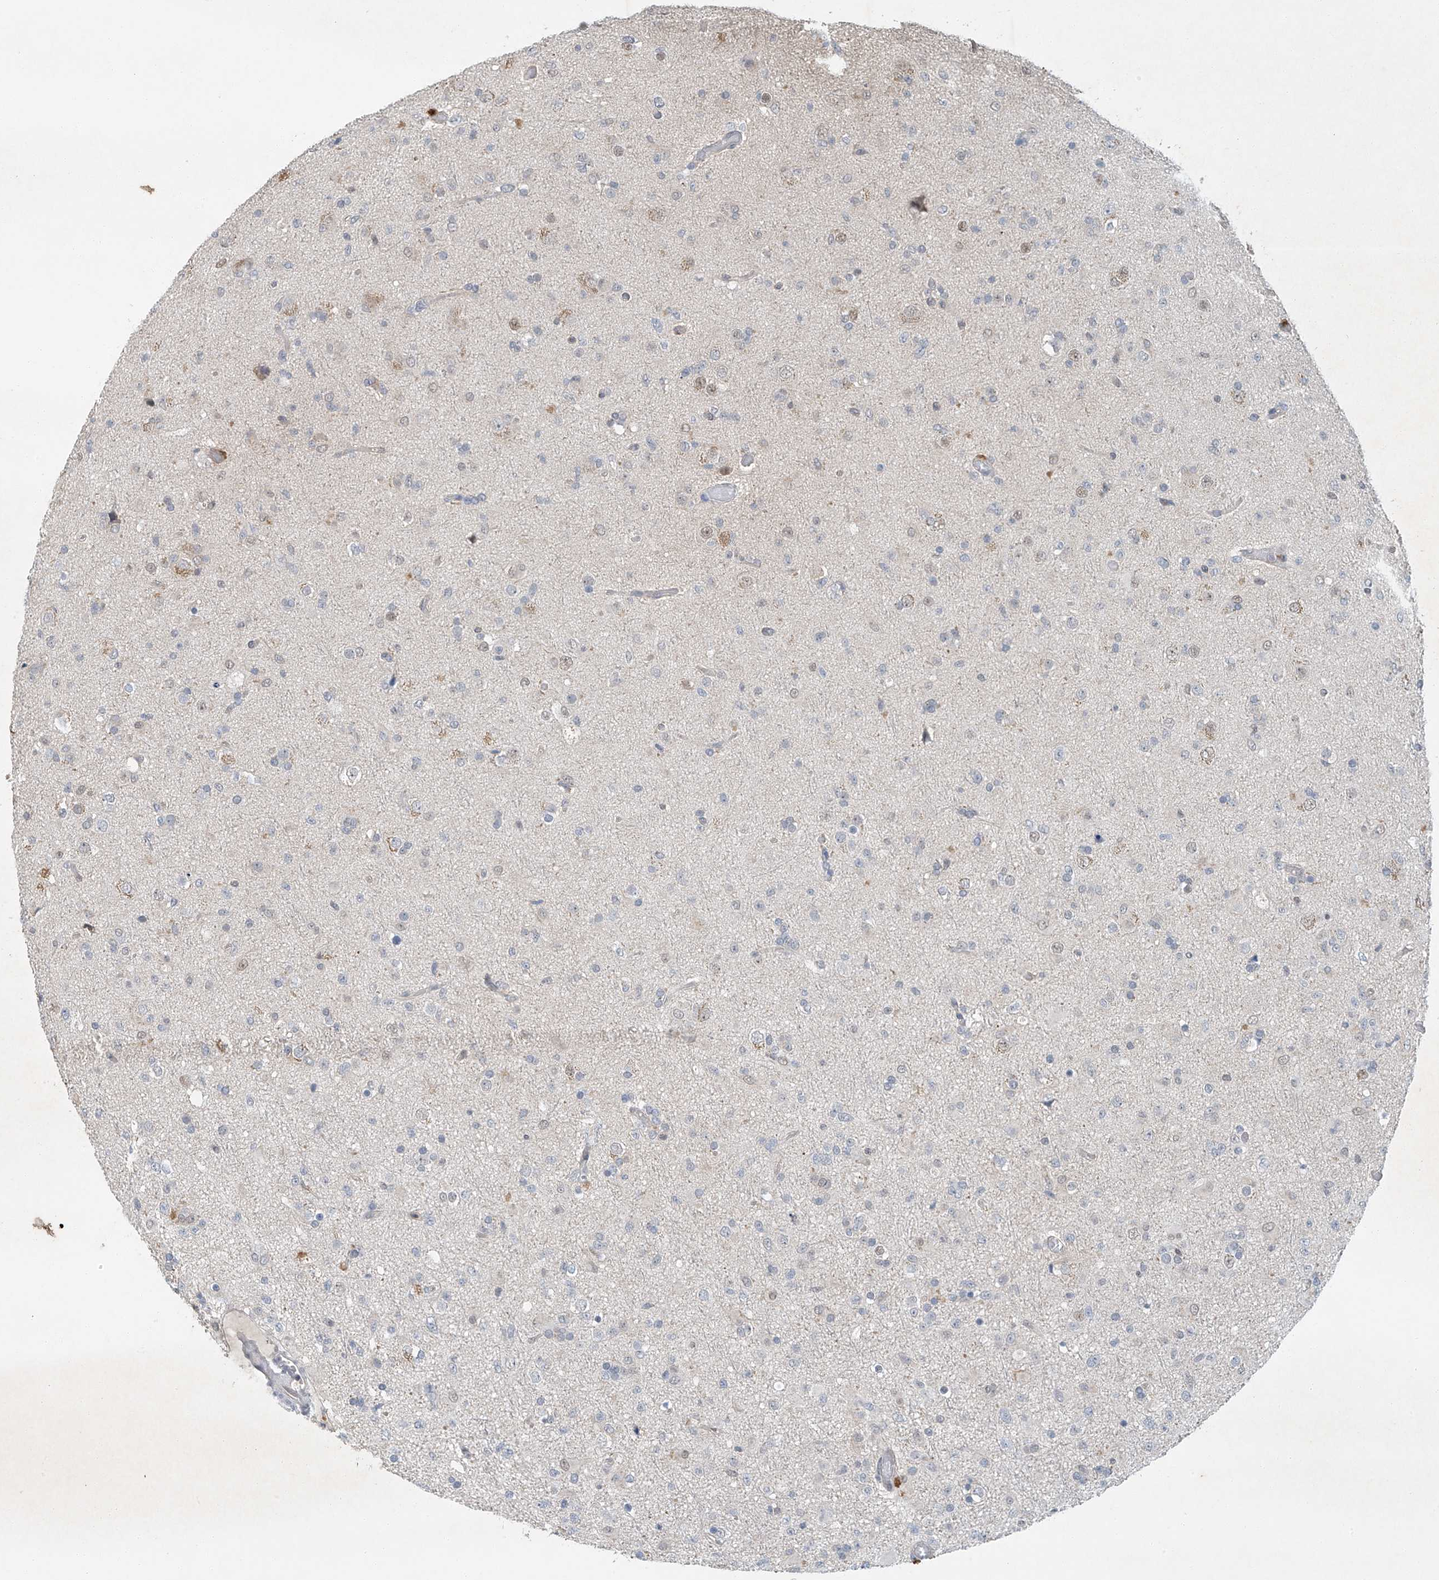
{"staining": {"intensity": "negative", "quantity": "none", "location": "none"}, "tissue": "glioma", "cell_type": "Tumor cells", "image_type": "cancer", "snomed": [{"axis": "morphology", "description": "Glioma, malignant, Low grade"}, {"axis": "topography", "description": "Brain"}], "caption": "Tumor cells are negative for brown protein staining in malignant glioma (low-grade). (Stains: DAB (3,3'-diaminobenzidine) immunohistochemistry (IHC) with hematoxylin counter stain, Microscopy: brightfield microscopy at high magnification).", "gene": "TAF8", "patient": {"sex": "male", "age": 65}}